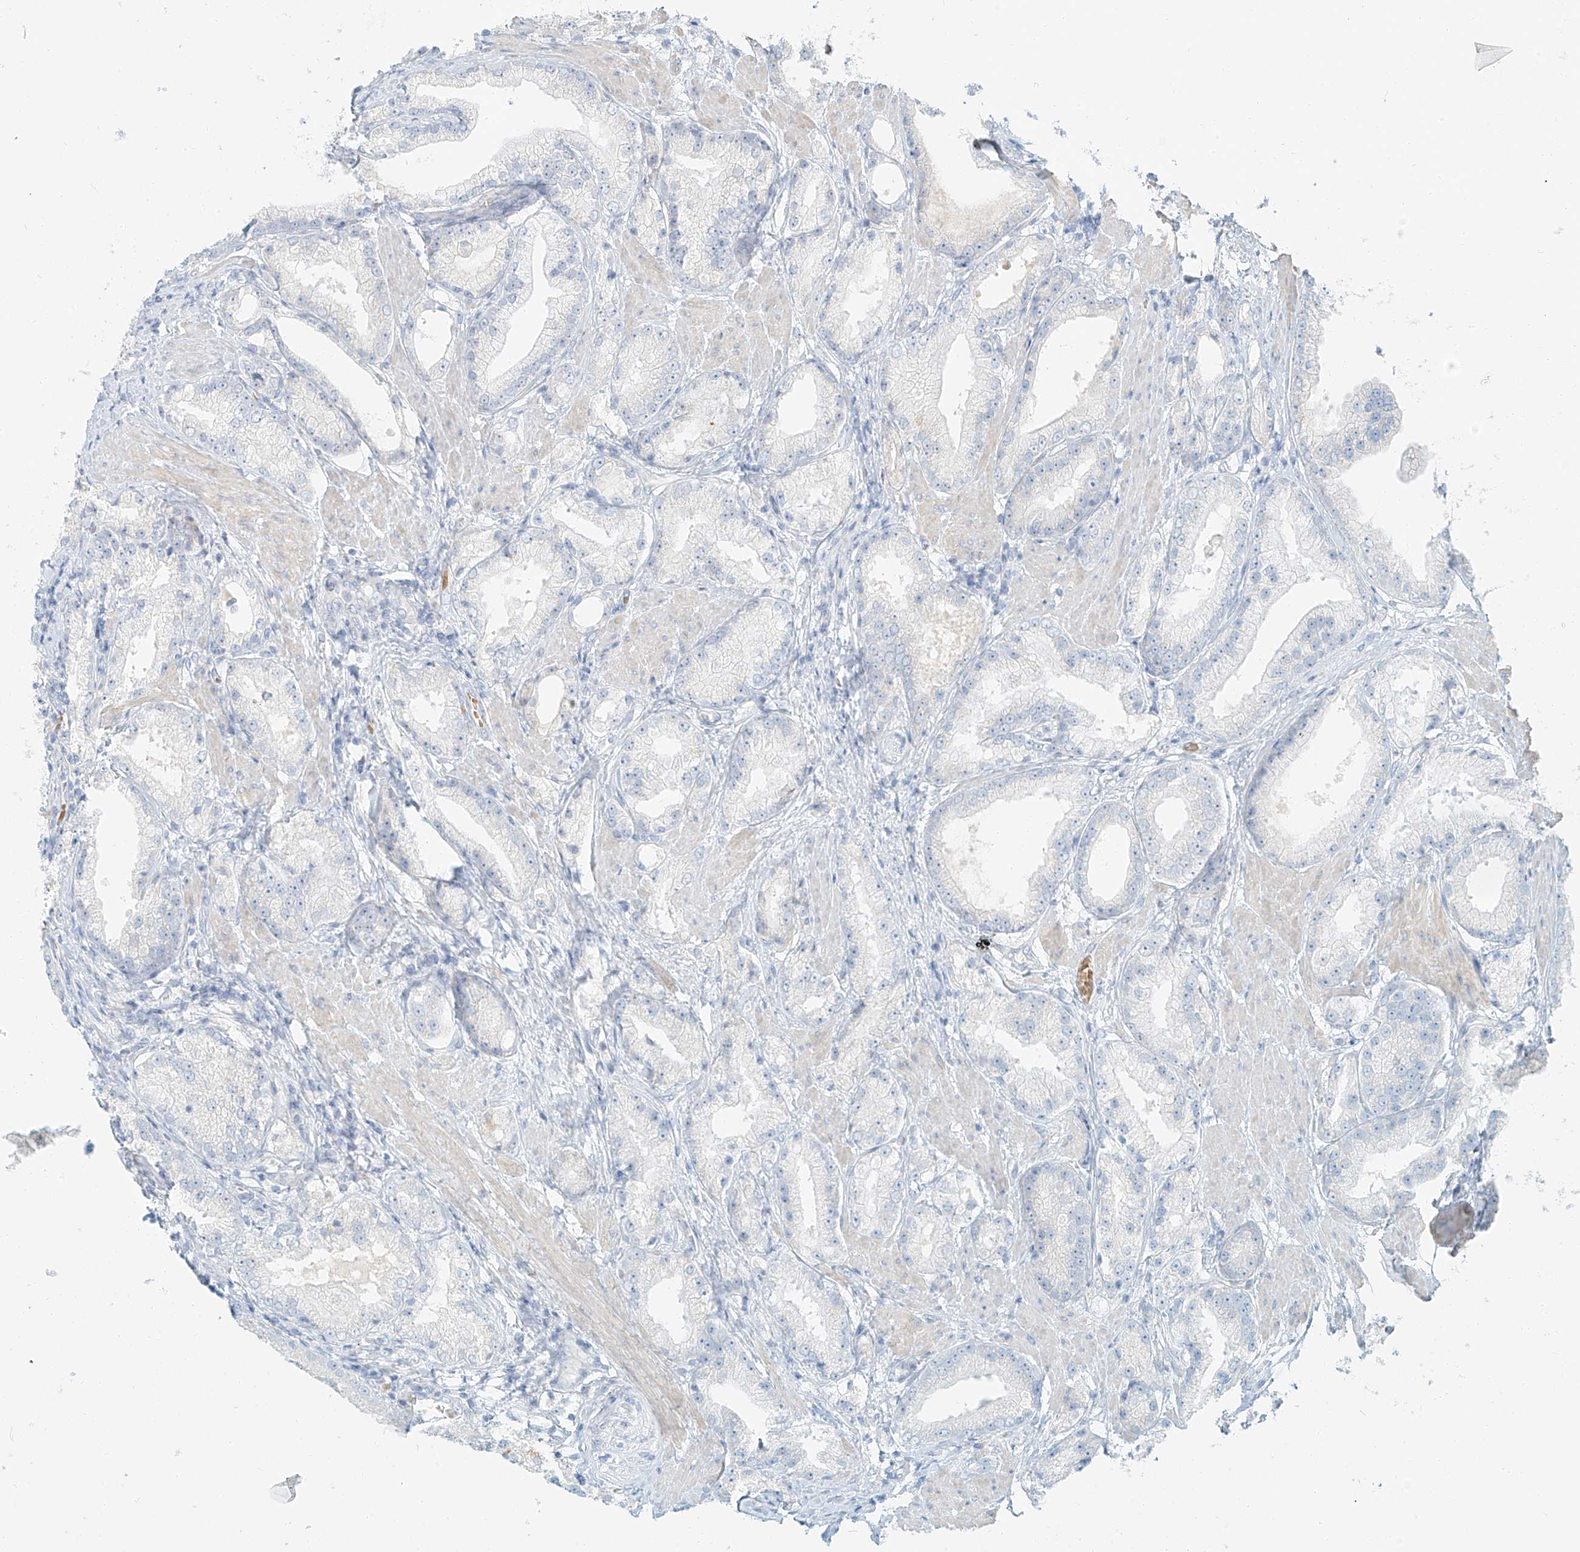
{"staining": {"intensity": "negative", "quantity": "none", "location": "none"}, "tissue": "prostate cancer", "cell_type": "Tumor cells", "image_type": "cancer", "snomed": [{"axis": "morphology", "description": "Adenocarcinoma, Low grade"}, {"axis": "topography", "description": "Prostate"}], "caption": "Prostate cancer (adenocarcinoma (low-grade)) was stained to show a protein in brown. There is no significant expression in tumor cells. The staining is performed using DAB (3,3'-diaminobenzidine) brown chromogen with nuclei counter-stained in using hematoxylin.", "gene": "PGC", "patient": {"sex": "male", "age": 67}}